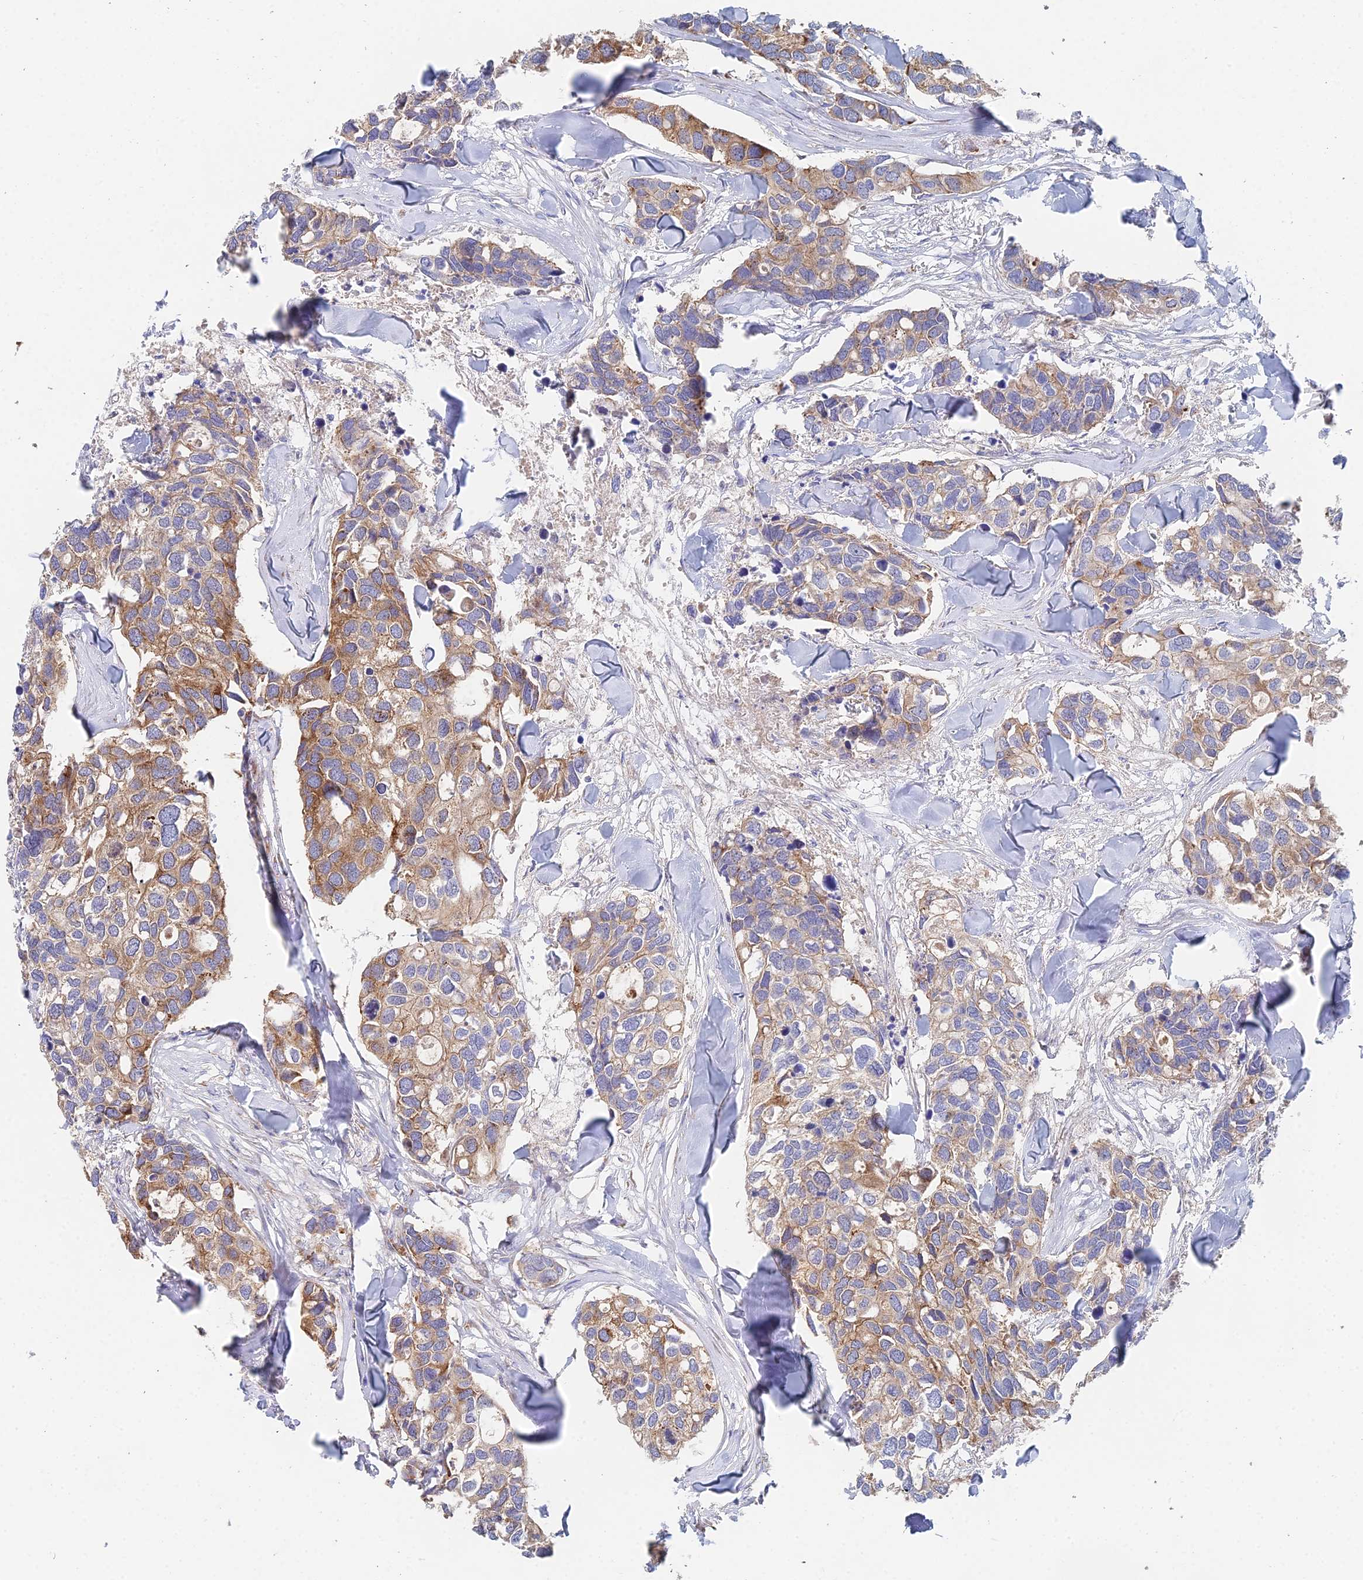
{"staining": {"intensity": "moderate", "quantity": "25%-75%", "location": "cytoplasmic/membranous"}, "tissue": "breast cancer", "cell_type": "Tumor cells", "image_type": "cancer", "snomed": [{"axis": "morphology", "description": "Duct carcinoma"}, {"axis": "topography", "description": "Breast"}], "caption": "A high-resolution micrograph shows immunohistochemistry (IHC) staining of breast infiltrating ductal carcinoma, which reveals moderate cytoplasmic/membranous expression in approximately 25%-75% of tumor cells. The protein of interest is shown in brown color, while the nuclei are stained blue.", "gene": "ELOF1", "patient": {"sex": "female", "age": 83}}